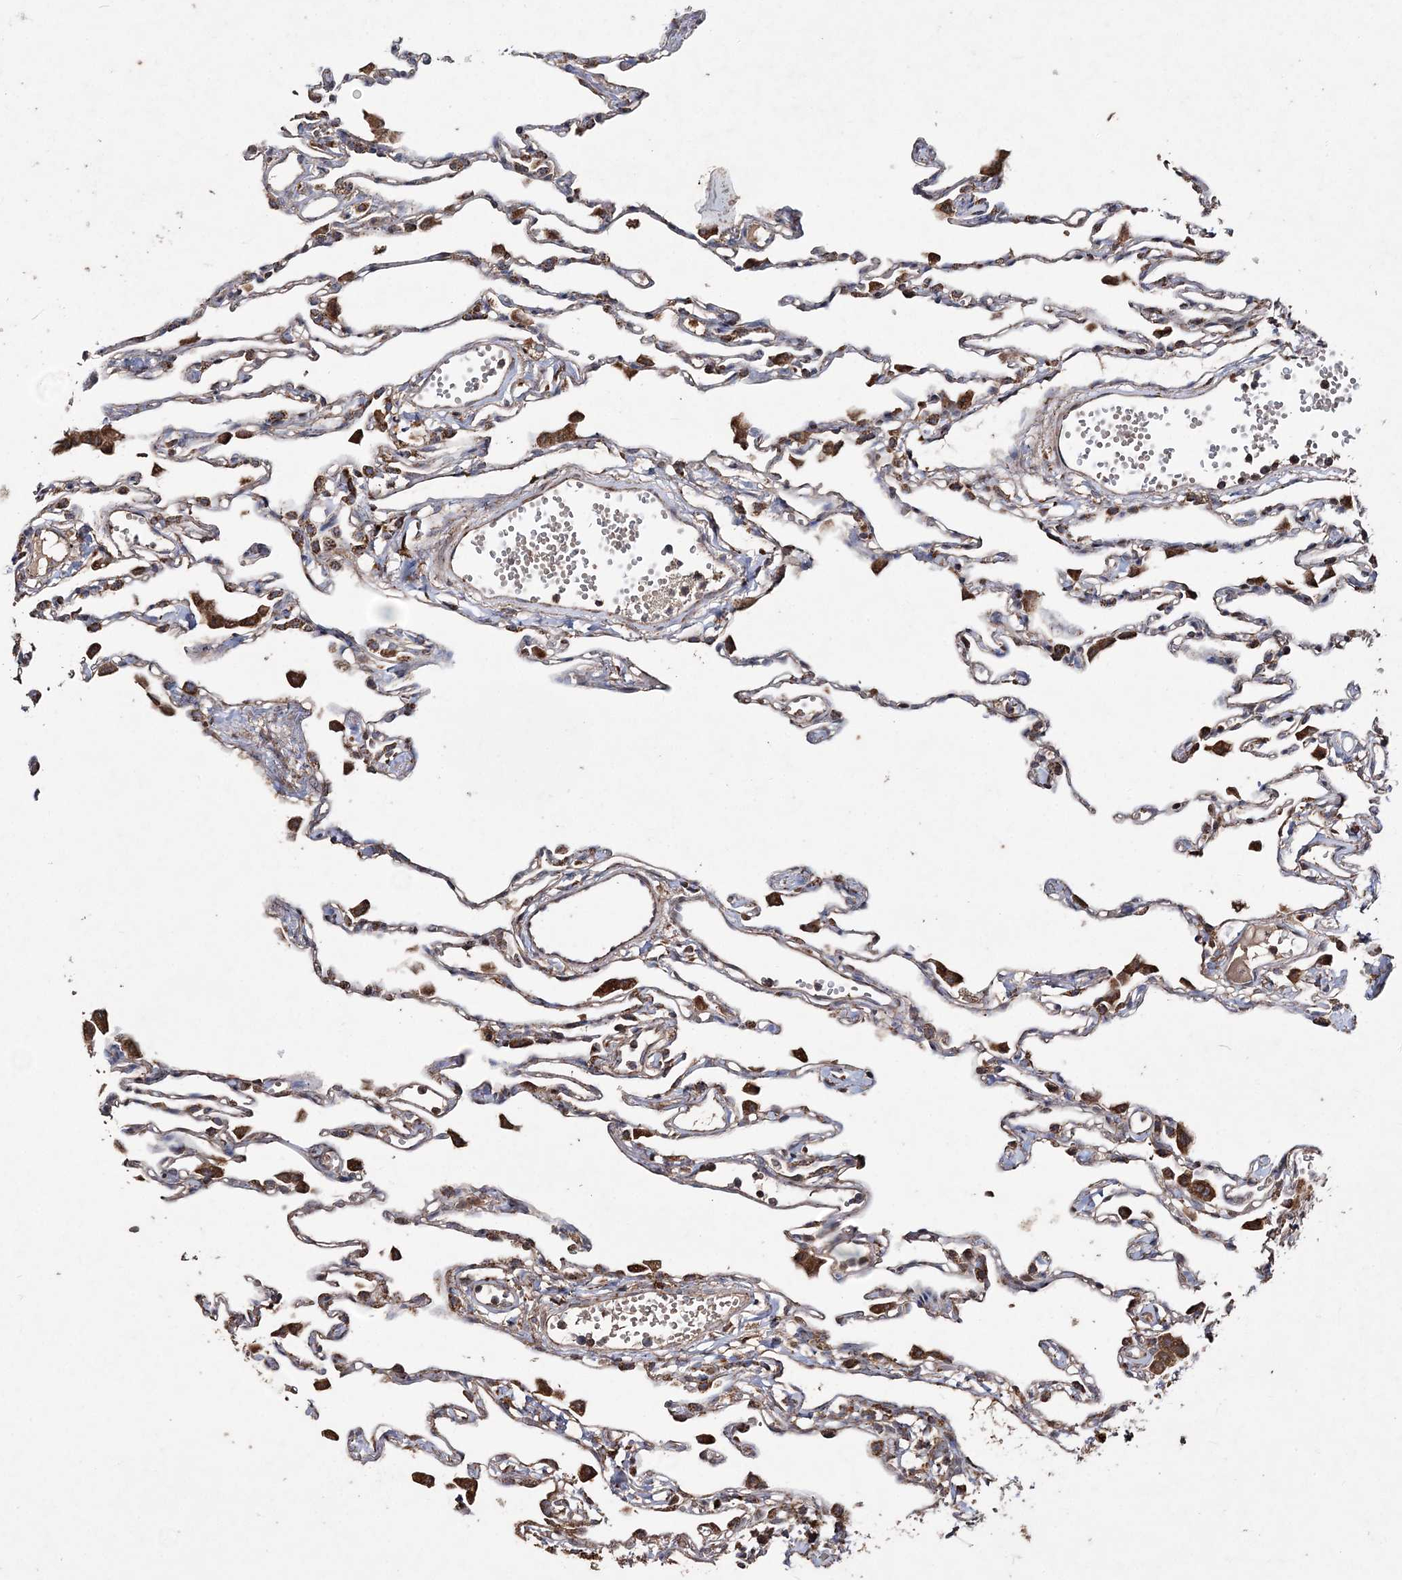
{"staining": {"intensity": "strong", "quantity": "25%-75%", "location": "cytoplasmic/membranous"}, "tissue": "lung", "cell_type": "Alveolar cells", "image_type": "normal", "snomed": [{"axis": "morphology", "description": "Normal tissue, NOS"}, {"axis": "topography", "description": "Lung"}], "caption": "Immunohistochemistry (DAB) staining of normal human lung exhibits strong cytoplasmic/membranous protein positivity in approximately 25%-75% of alveolar cells. (Stains: DAB (3,3'-diaminobenzidine) in brown, nuclei in blue, Microscopy: brightfield microscopy at high magnification).", "gene": "POC5", "patient": {"sex": "female", "age": 49}}